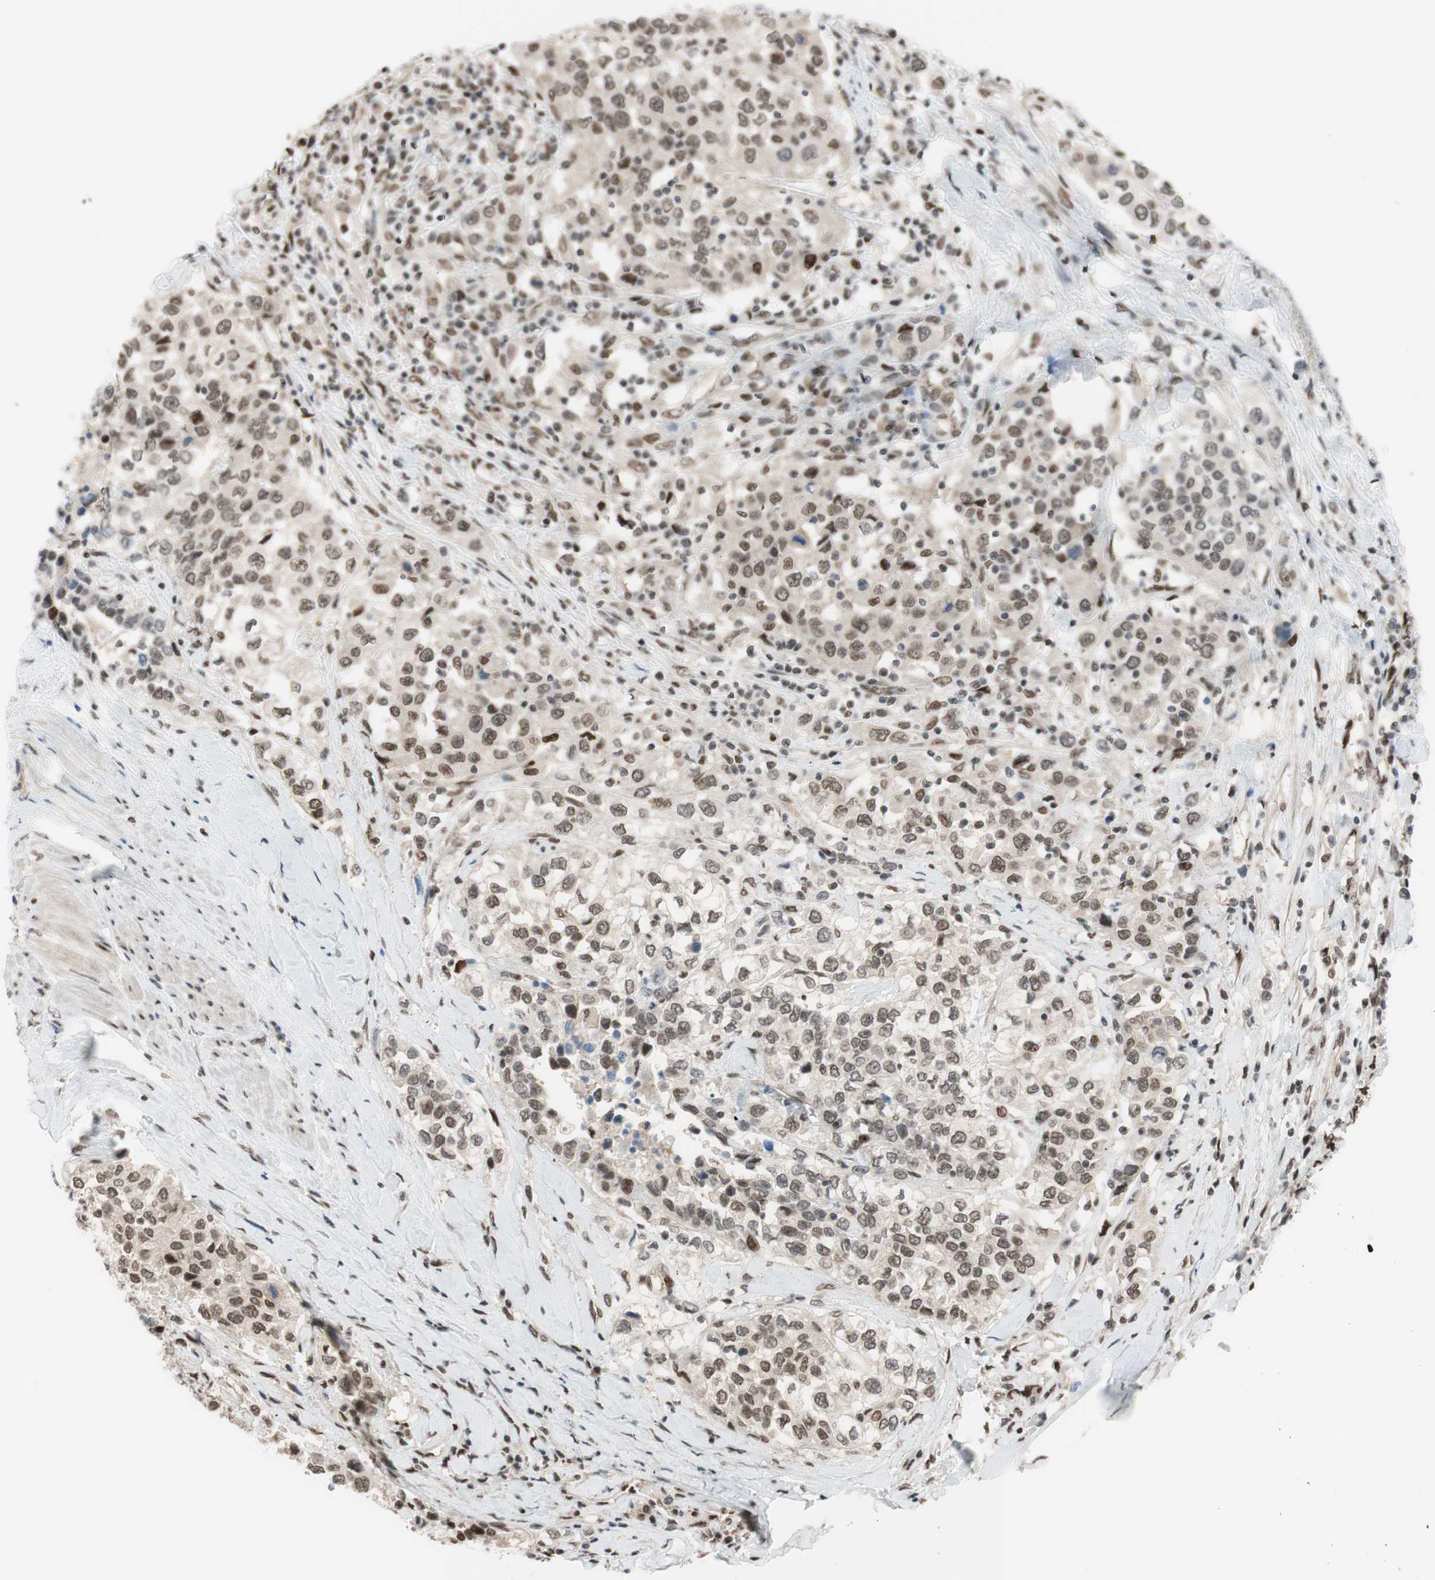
{"staining": {"intensity": "weak", "quantity": ">75%", "location": "nuclear"}, "tissue": "urothelial cancer", "cell_type": "Tumor cells", "image_type": "cancer", "snomed": [{"axis": "morphology", "description": "Urothelial carcinoma, High grade"}, {"axis": "topography", "description": "Urinary bladder"}], "caption": "Immunohistochemistry photomicrograph of neoplastic tissue: high-grade urothelial carcinoma stained using immunohistochemistry (IHC) demonstrates low levels of weak protein expression localized specifically in the nuclear of tumor cells, appearing as a nuclear brown color.", "gene": "SUFU", "patient": {"sex": "female", "age": 80}}